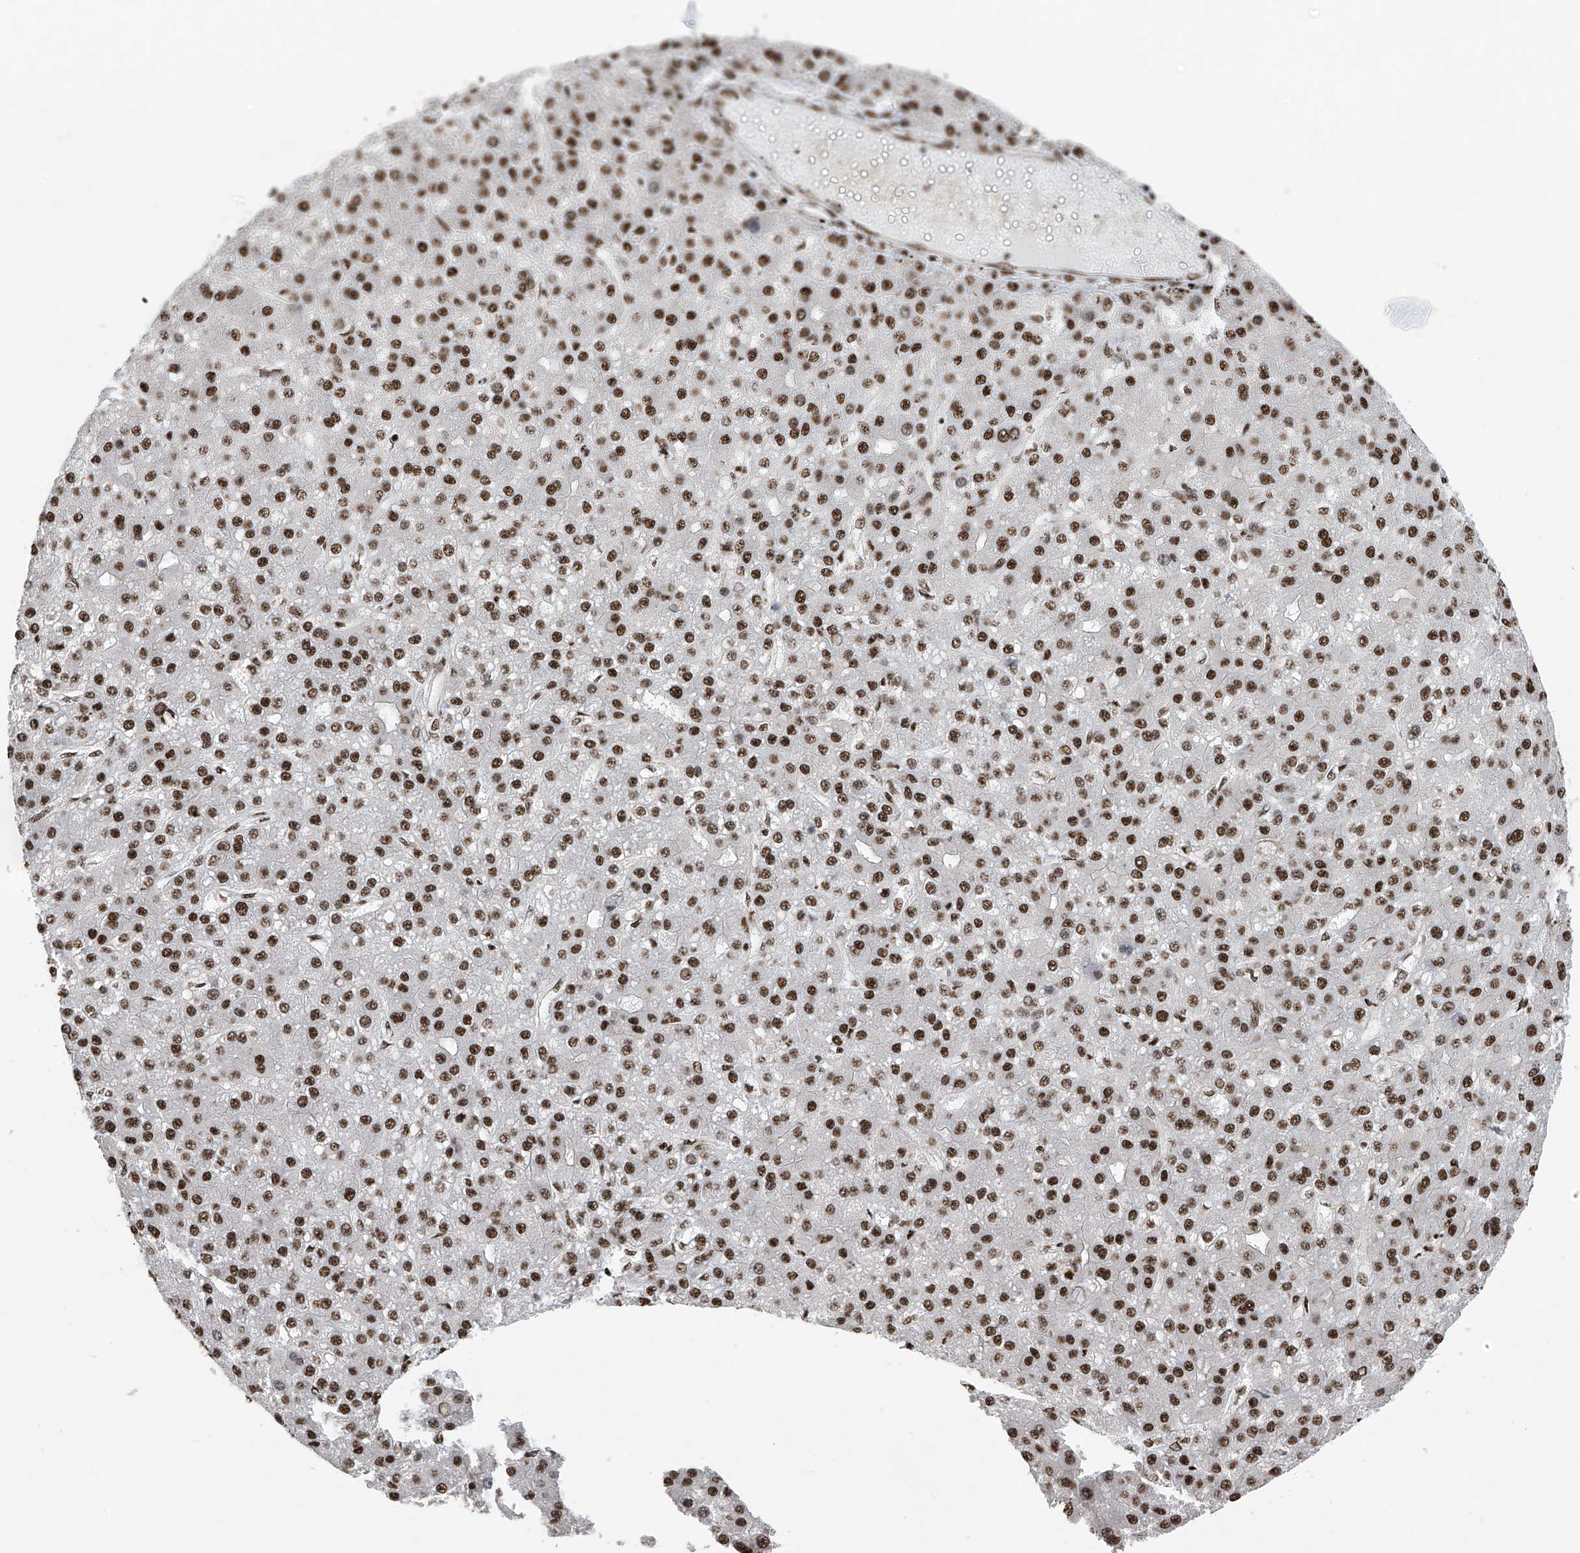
{"staining": {"intensity": "strong", "quantity": ">75%", "location": "nuclear"}, "tissue": "liver cancer", "cell_type": "Tumor cells", "image_type": "cancer", "snomed": [{"axis": "morphology", "description": "Carcinoma, Hepatocellular, NOS"}, {"axis": "topography", "description": "Liver"}], "caption": "The immunohistochemical stain labels strong nuclear positivity in tumor cells of hepatocellular carcinoma (liver) tissue.", "gene": "APLF", "patient": {"sex": "male", "age": 67}}